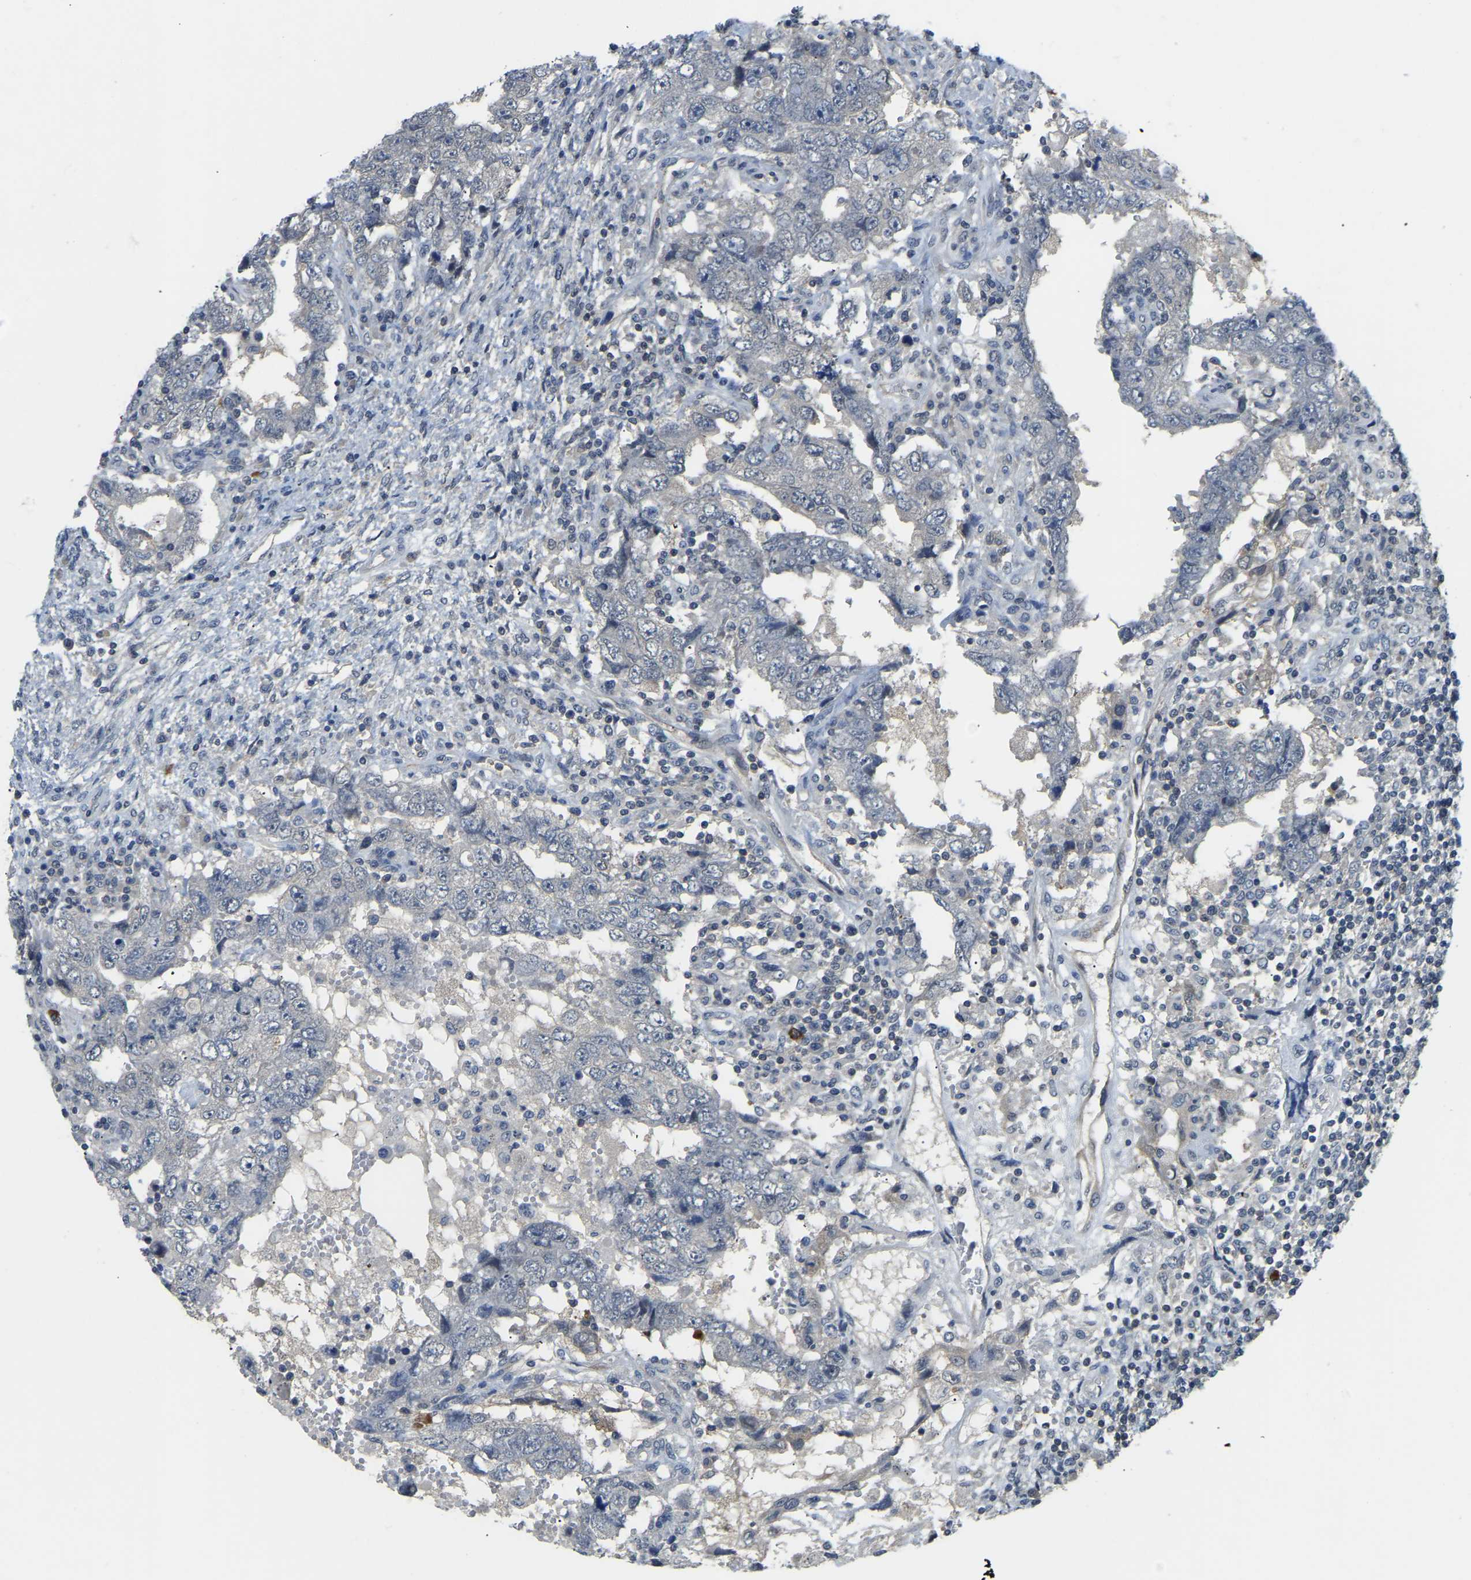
{"staining": {"intensity": "negative", "quantity": "none", "location": "none"}, "tissue": "testis cancer", "cell_type": "Tumor cells", "image_type": "cancer", "snomed": [{"axis": "morphology", "description": "Carcinoma, Embryonal, NOS"}, {"axis": "topography", "description": "Testis"}], "caption": "An immunohistochemistry histopathology image of testis cancer is shown. There is no staining in tumor cells of testis cancer. The staining is performed using DAB (3,3'-diaminobenzidine) brown chromogen with nuclei counter-stained in using hematoxylin.", "gene": "AHNAK", "patient": {"sex": "male", "age": 26}}